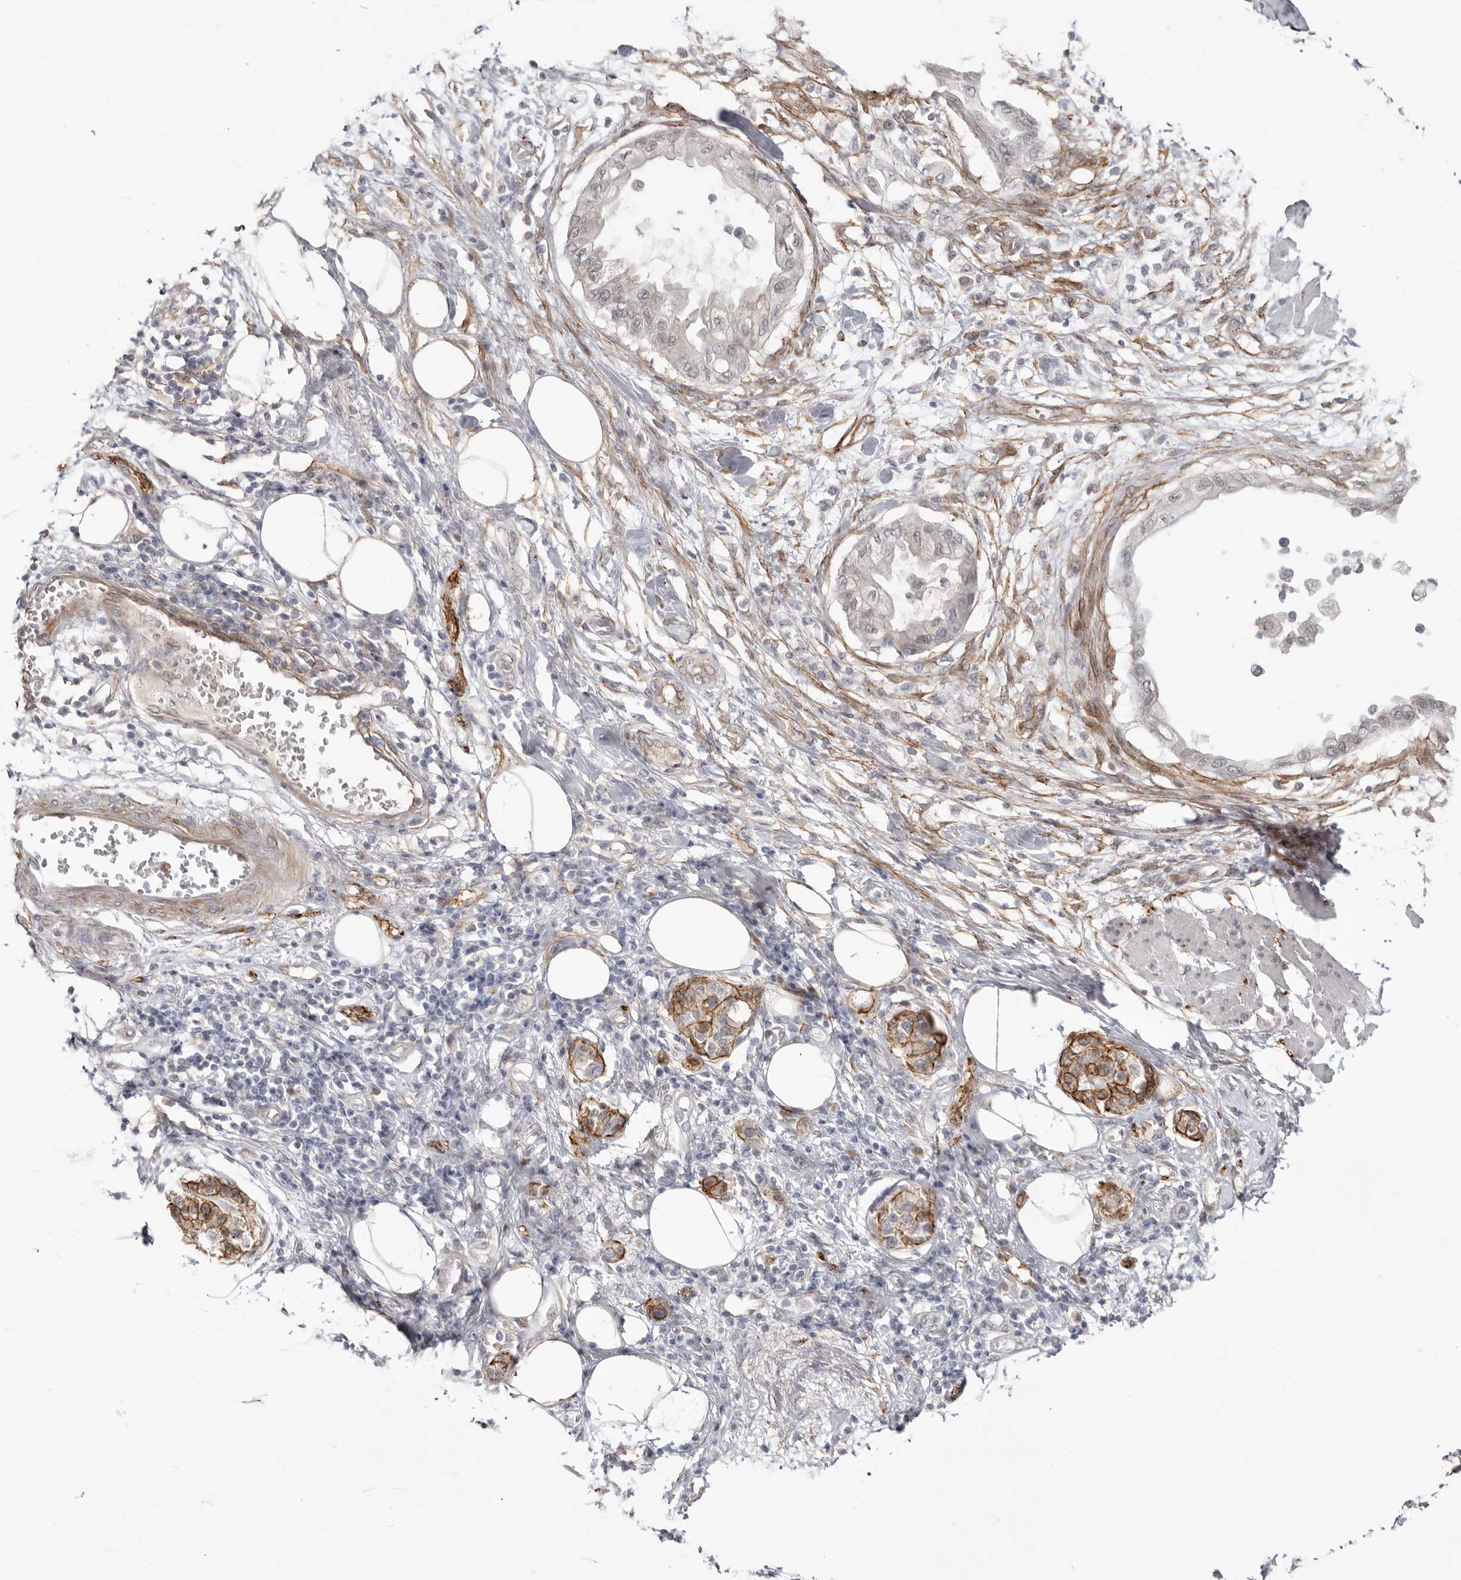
{"staining": {"intensity": "moderate", "quantity": "25%-75%", "location": "cytoplasmic/membranous"}, "tissue": "pancreatic cancer", "cell_type": "Tumor cells", "image_type": "cancer", "snomed": [{"axis": "morphology", "description": "Normal tissue, NOS"}, {"axis": "morphology", "description": "Adenocarcinoma, NOS"}, {"axis": "topography", "description": "Pancreas"}, {"axis": "topography", "description": "Duodenum"}], "caption": "Immunohistochemistry photomicrograph of pancreatic cancer stained for a protein (brown), which exhibits medium levels of moderate cytoplasmic/membranous expression in about 25%-75% of tumor cells.", "gene": "SZT2", "patient": {"sex": "female", "age": 60}}